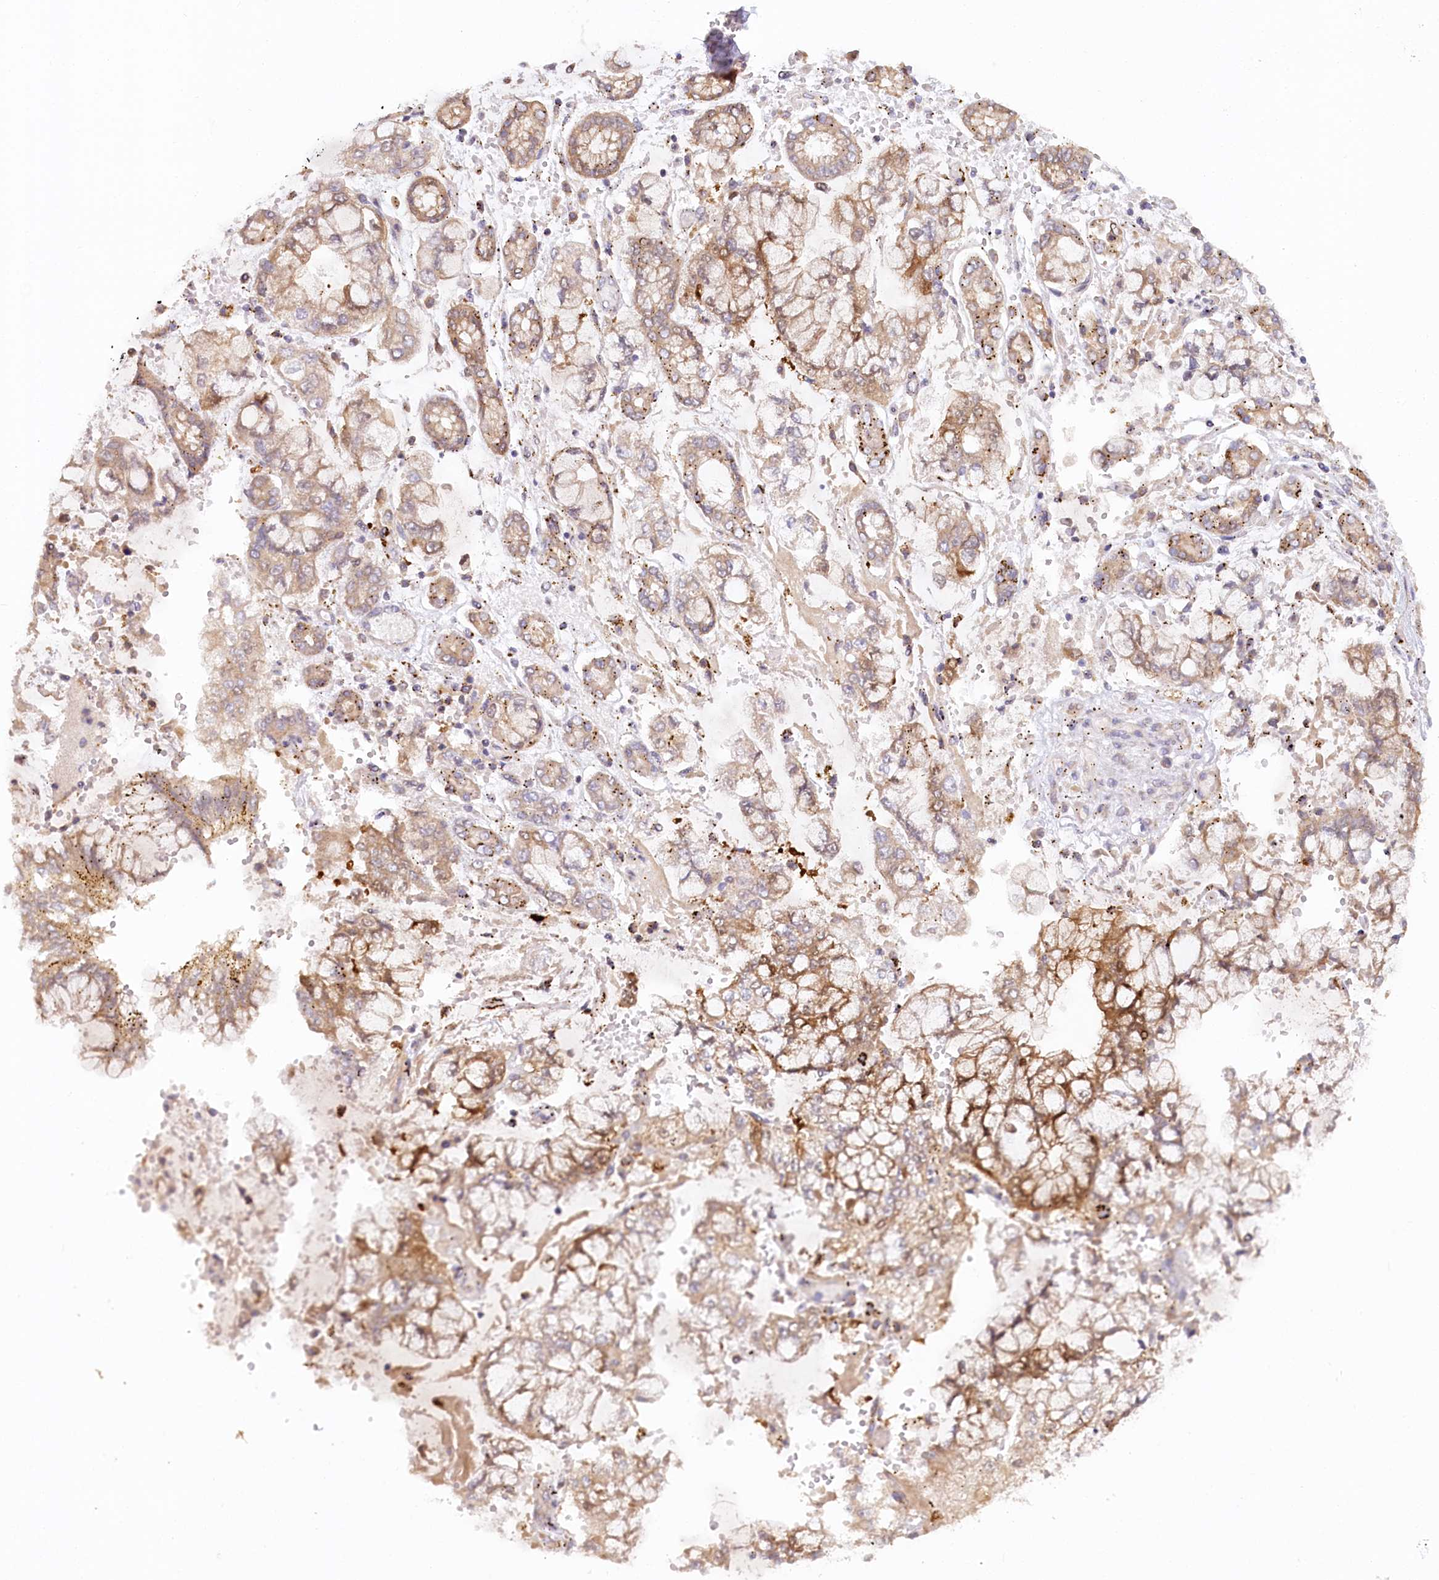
{"staining": {"intensity": "moderate", "quantity": ">75%", "location": "cytoplasmic/membranous"}, "tissue": "stomach cancer", "cell_type": "Tumor cells", "image_type": "cancer", "snomed": [{"axis": "morphology", "description": "Normal tissue, NOS"}, {"axis": "morphology", "description": "Adenocarcinoma, NOS"}, {"axis": "topography", "description": "Stomach, upper"}, {"axis": "topography", "description": "Stomach"}], "caption": "This image displays stomach adenocarcinoma stained with IHC to label a protein in brown. The cytoplasmic/membranous of tumor cells show moderate positivity for the protein. Nuclei are counter-stained blue.", "gene": "PAIP2", "patient": {"sex": "male", "age": 76}}